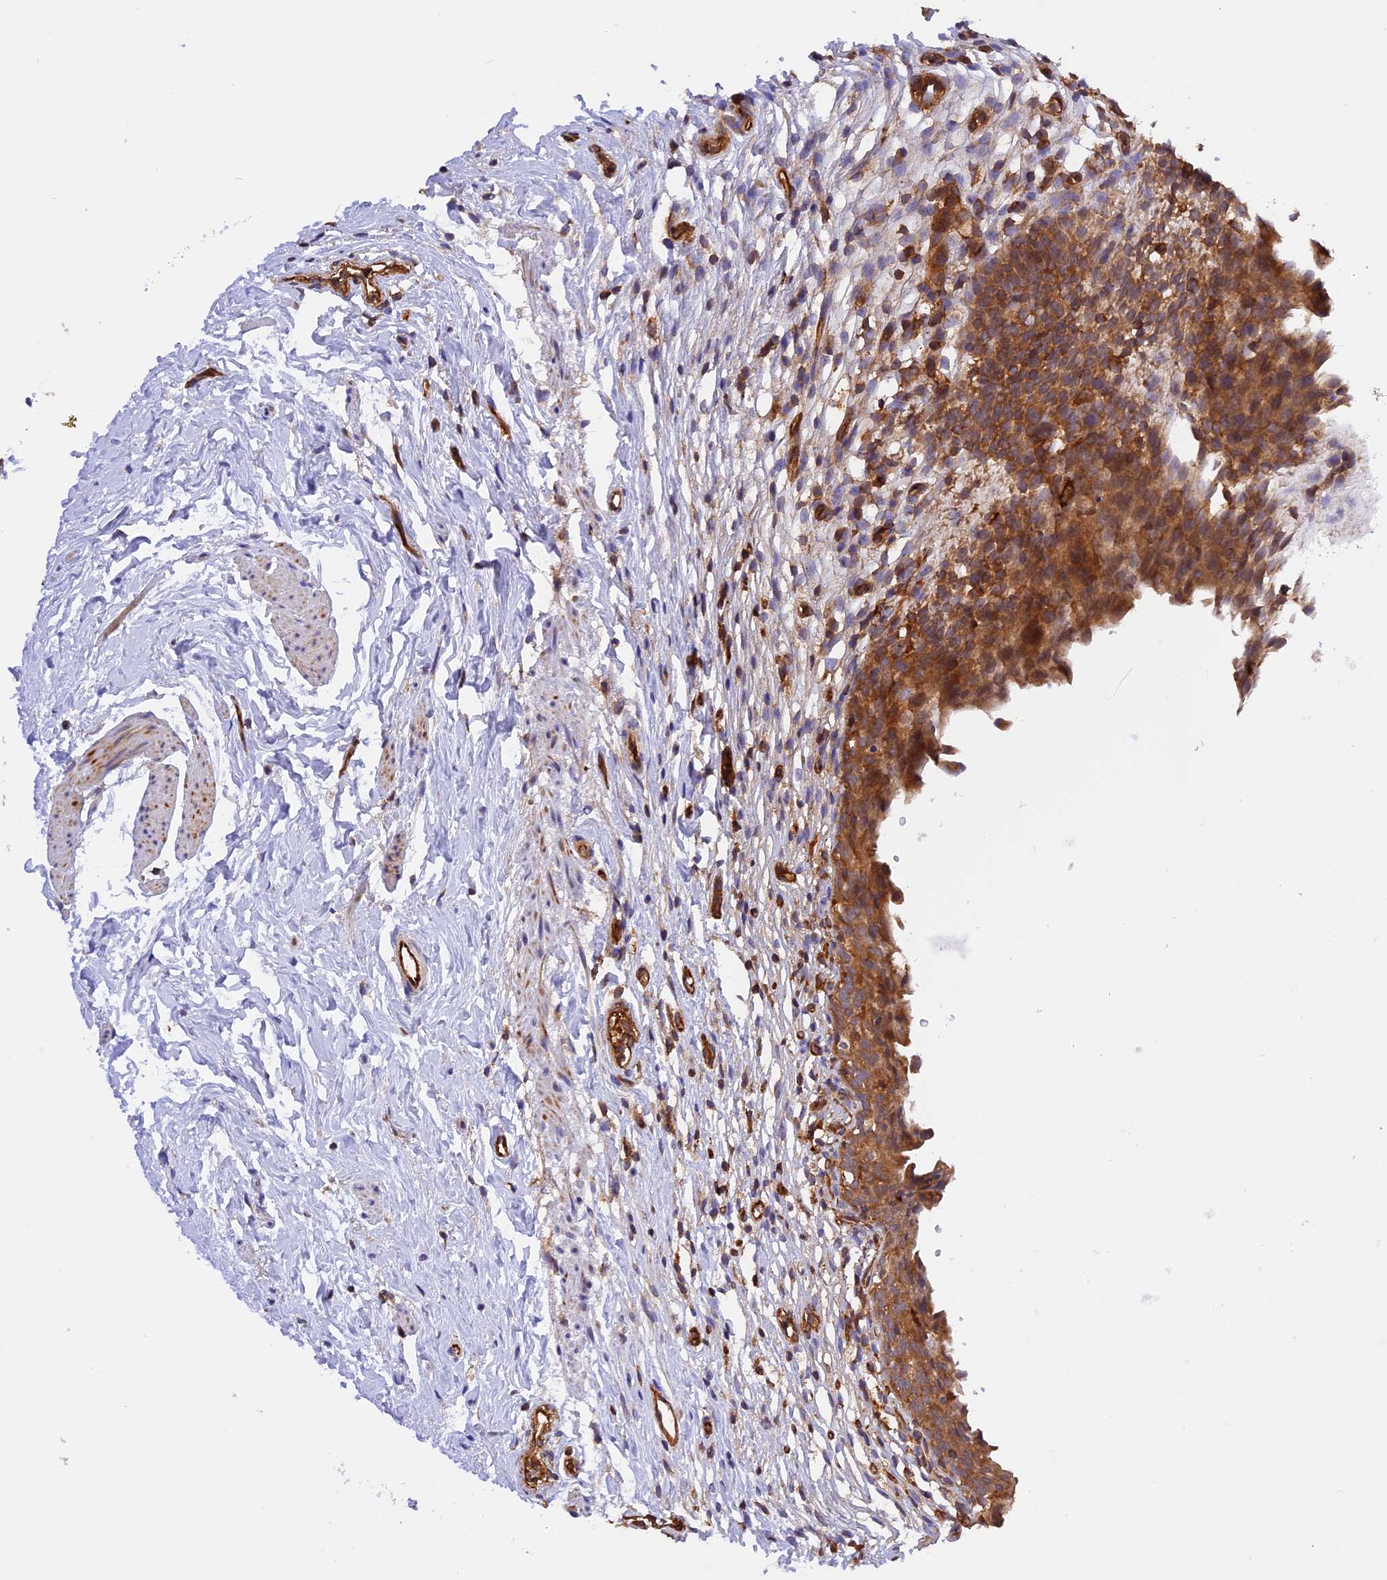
{"staining": {"intensity": "moderate", "quantity": ">75%", "location": "cytoplasmic/membranous"}, "tissue": "urinary bladder", "cell_type": "Urothelial cells", "image_type": "normal", "snomed": [{"axis": "morphology", "description": "Normal tissue, NOS"}, {"axis": "morphology", "description": "Inflammation, NOS"}, {"axis": "topography", "description": "Urinary bladder"}], "caption": "Urothelial cells display moderate cytoplasmic/membranous staining in approximately >75% of cells in unremarkable urinary bladder. The protein is shown in brown color, while the nuclei are stained blue.", "gene": "C5orf22", "patient": {"sex": "male", "age": 63}}